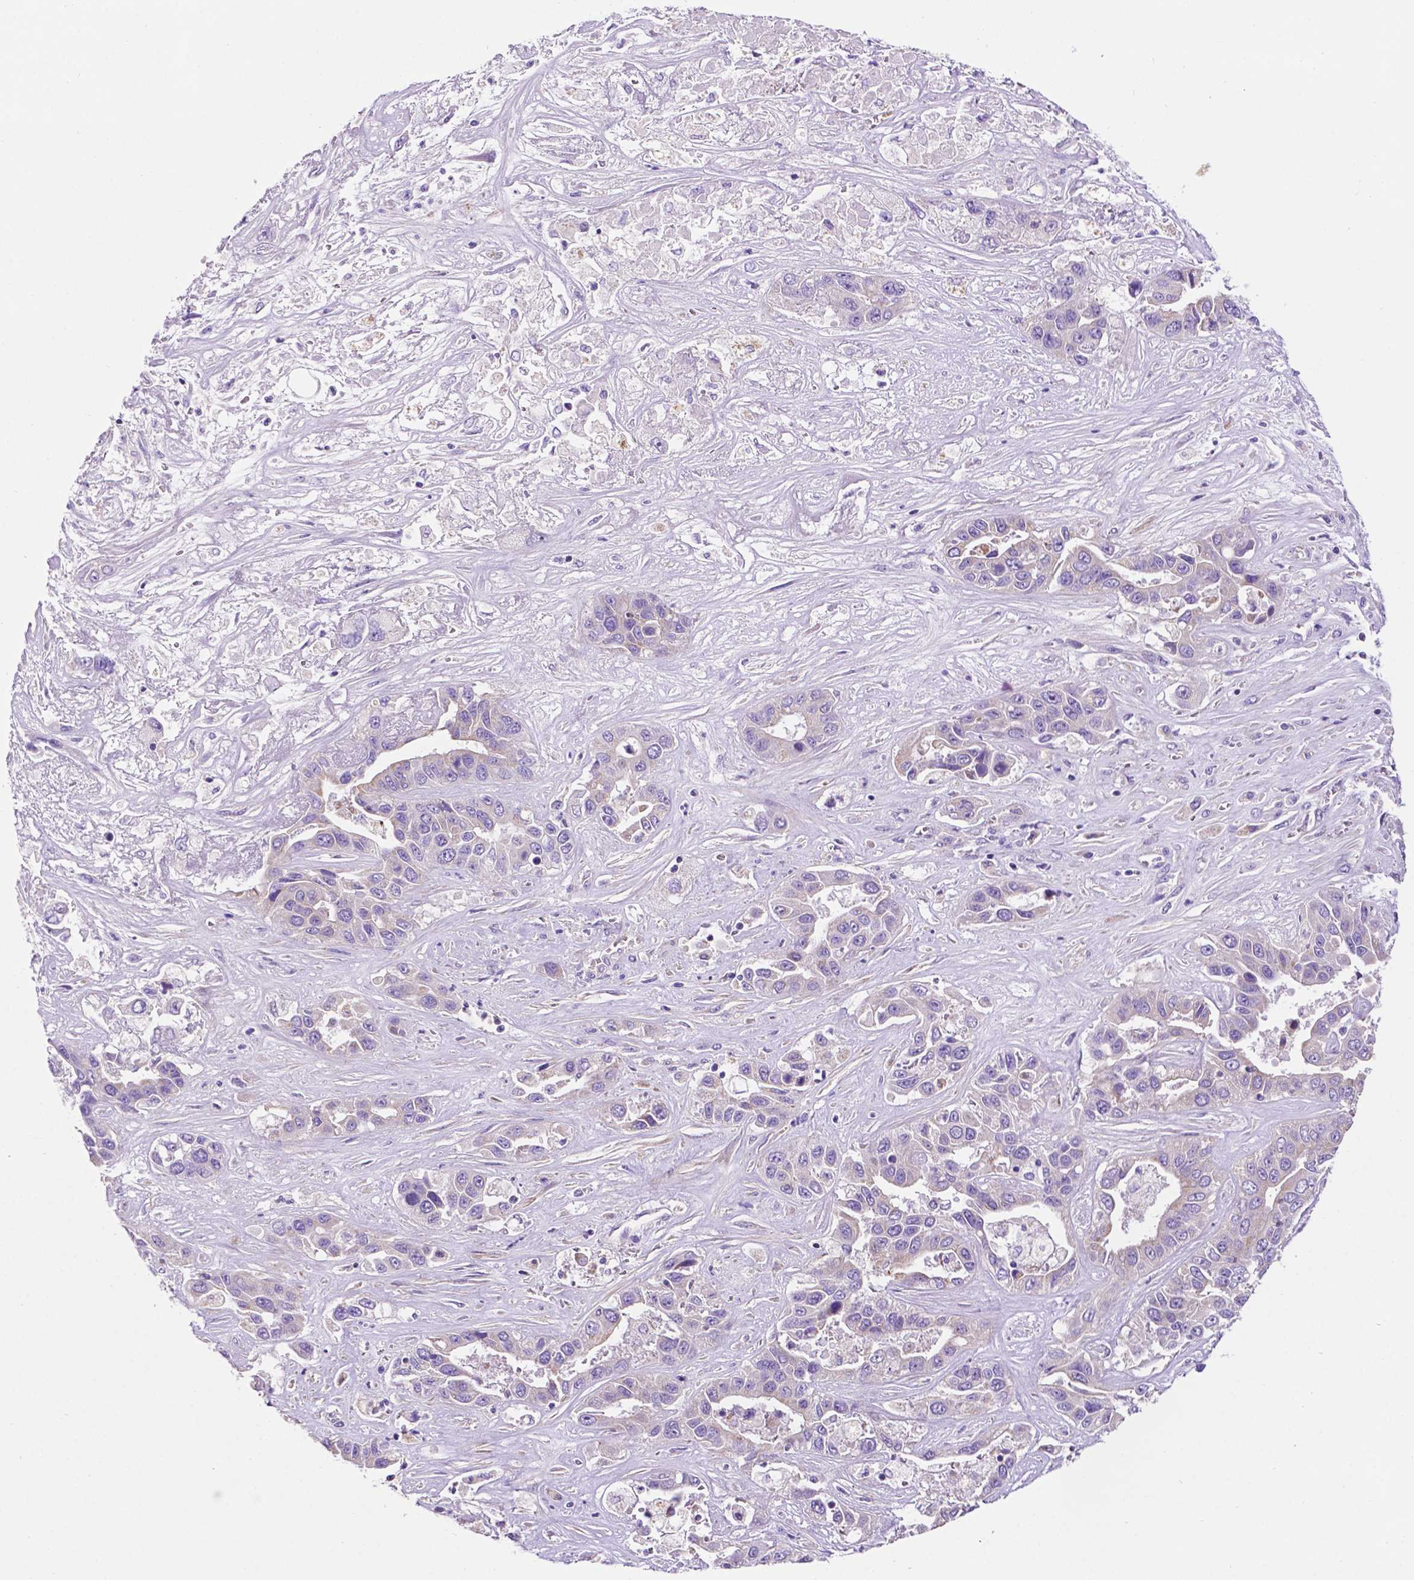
{"staining": {"intensity": "negative", "quantity": "none", "location": "none"}, "tissue": "liver cancer", "cell_type": "Tumor cells", "image_type": "cancer", "snomed": [{"axis": "morphology", "description": "Cholangiocarcinoma"}, {"axis": "topography", "description": "Liver"}], "caption": "Protein analysis of liver cancer (cholangiocarcinoma) shows no significant staining in tumor cells. The staining is performed using DAB brown chromogen with nuclei counter-stained in using hematoxylin.", "gene": "PHYHIP", "patient": {"sex": "female", "age": 52}}